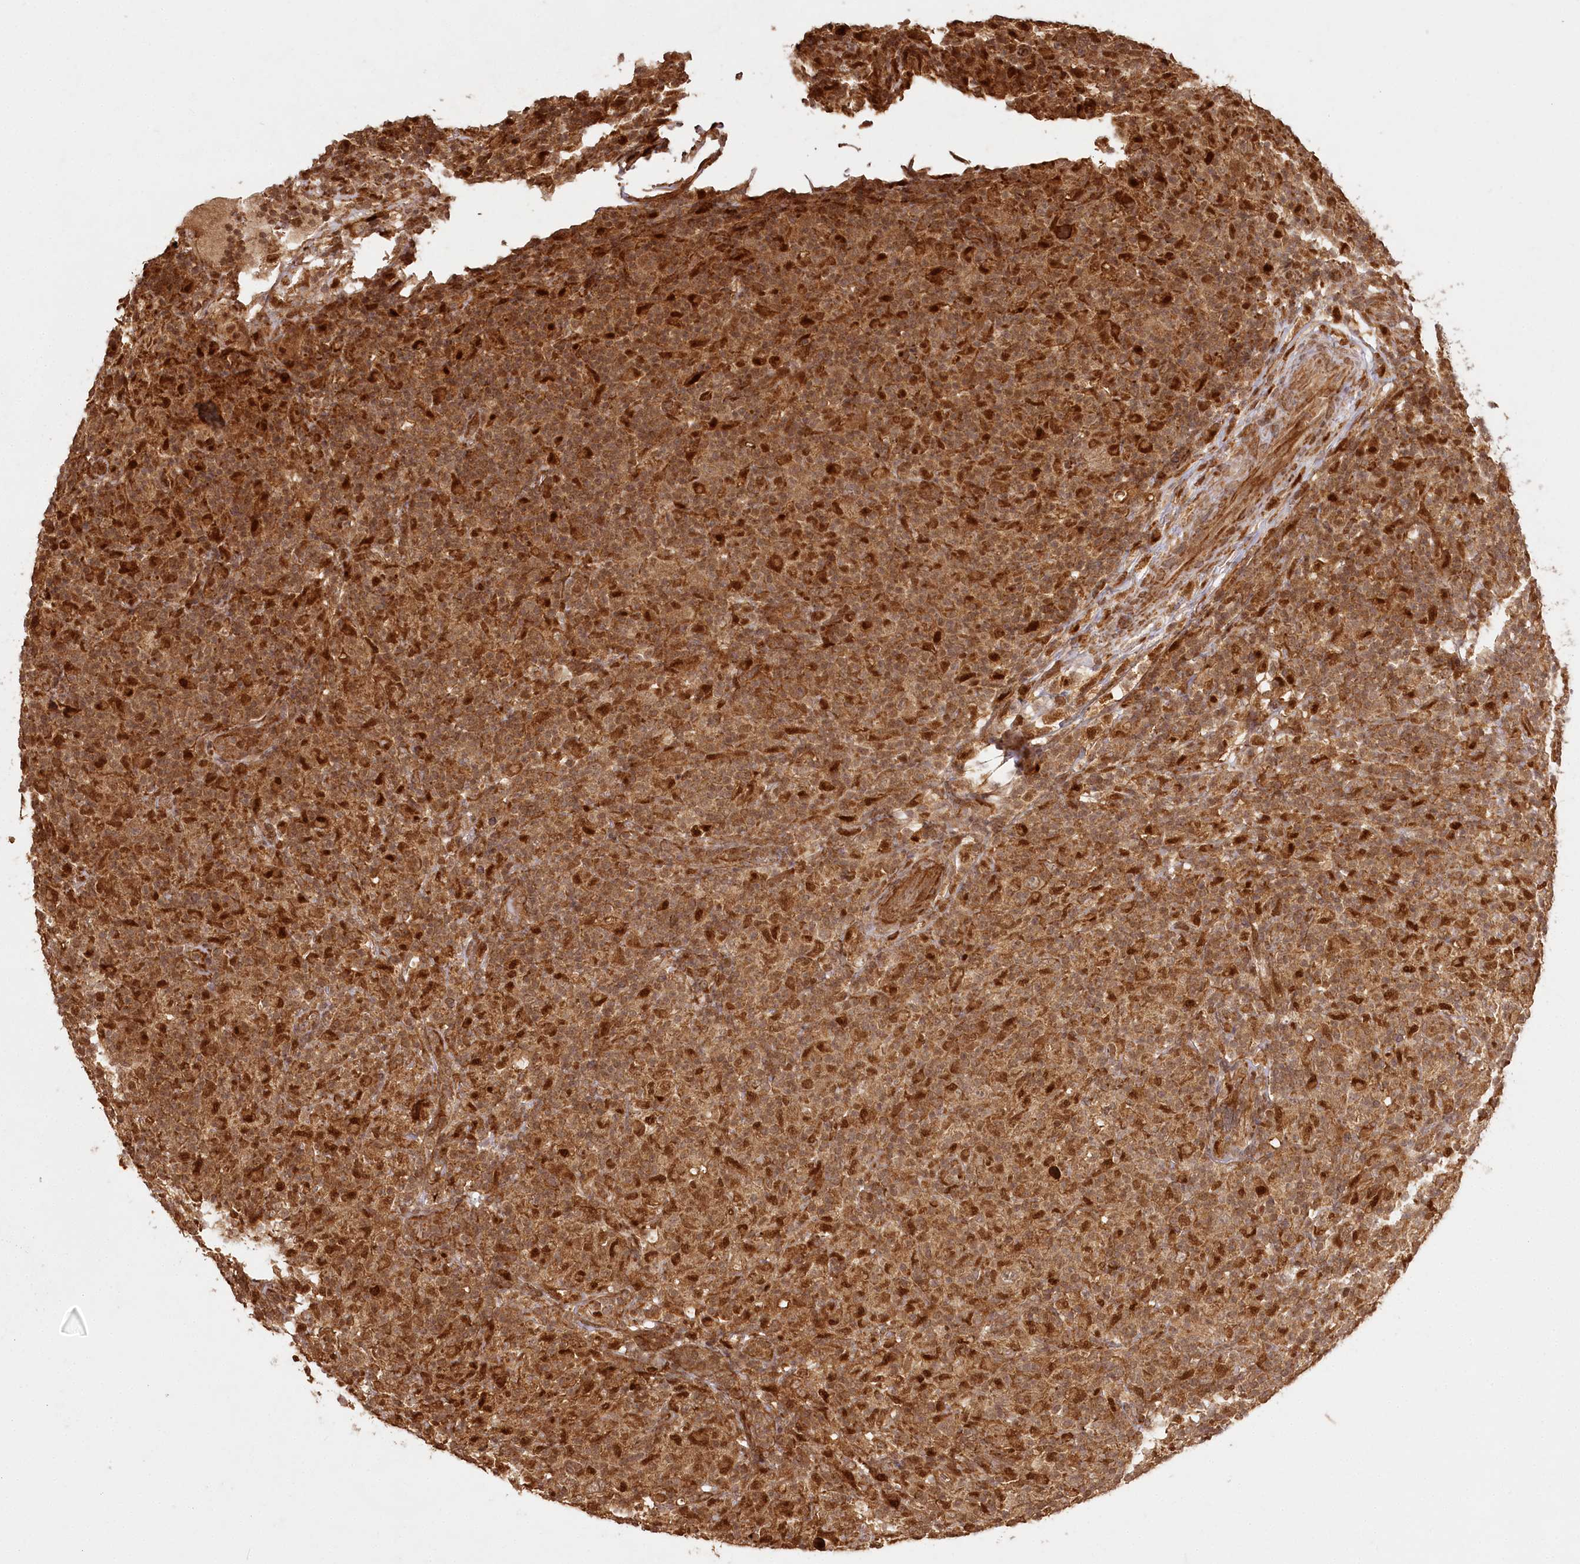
{"staining": {"intensity": "moderate", "quantity": ">75%", "location": "cytoplasmic/membranous,nuclear"}, "tissue": "lymphoma", "cell_type": "Tumor cells", "image_type": "cancer", "snomed": [{"axis": "morphology", "description": "Hodgkin's disease, NOS"}, {"axis": "topography", "description": "Lymph node"}], "caption": "Immunohistochemistry (IHC) (DAB) staining of lymphoma reveals moderate cytoplasmic/membranous and nuclear protein staining in about >75% of tumor cells.", "gene": "ULK2", "patient": {"sex": "male", "age": 70}}